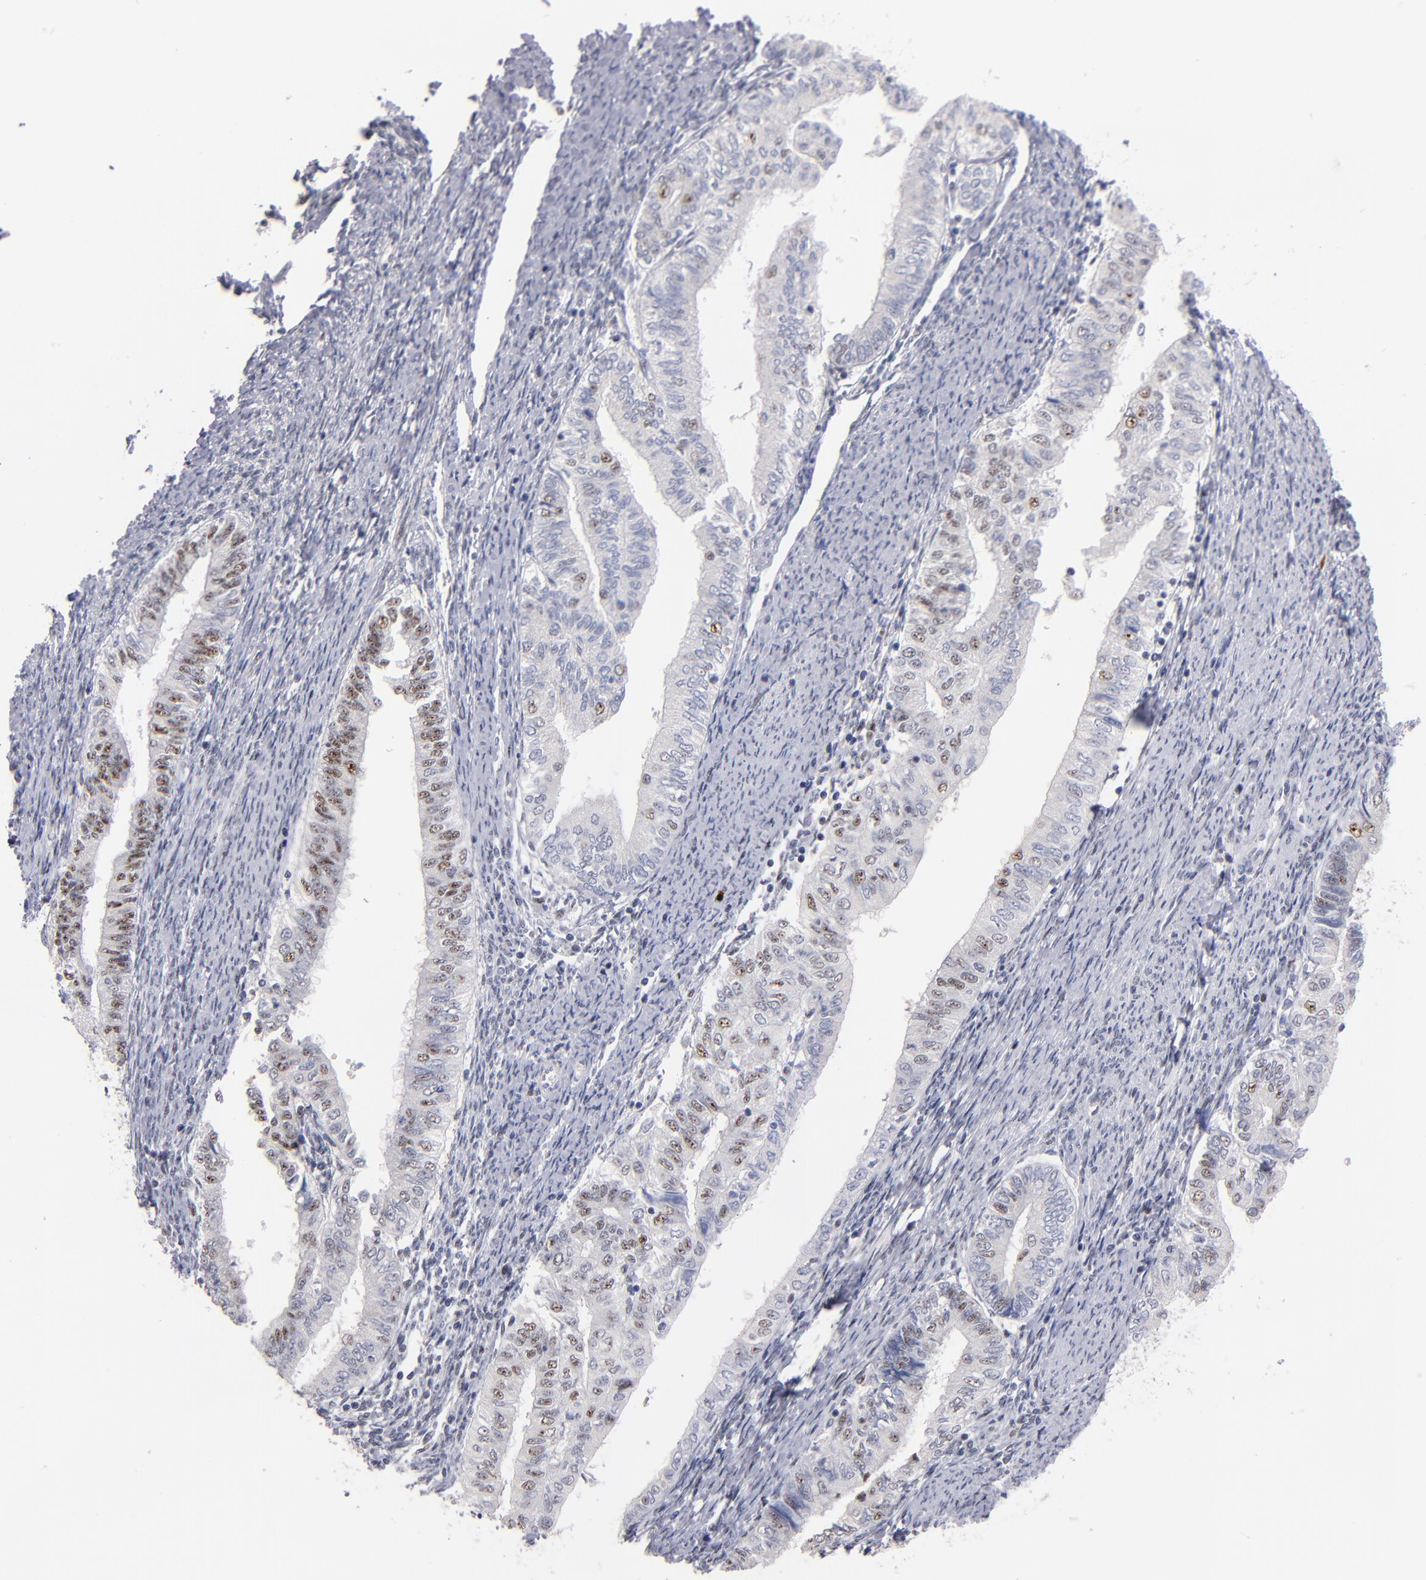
{"staining": {"intensity": "moderate", "quantity": "25%-75%", "location": "nuclear"}, "tissue": "endometrial cancer", "cell_type": "Tumor cells", "image_type": "cancer", "snomed": [{"axis": "morphology", "description": "Adenocarcinoma, NOS"}, {"axis": "topography", "description": "Endometrium"}], "caption": "Adenocarcinoma (endometrial) stained with a brown dye exhibits moderate nuclear positive staining in about 25%-75% of tumor cells.", "gene": "RAF1", "patient": {"sex": "female", "age": 66}}